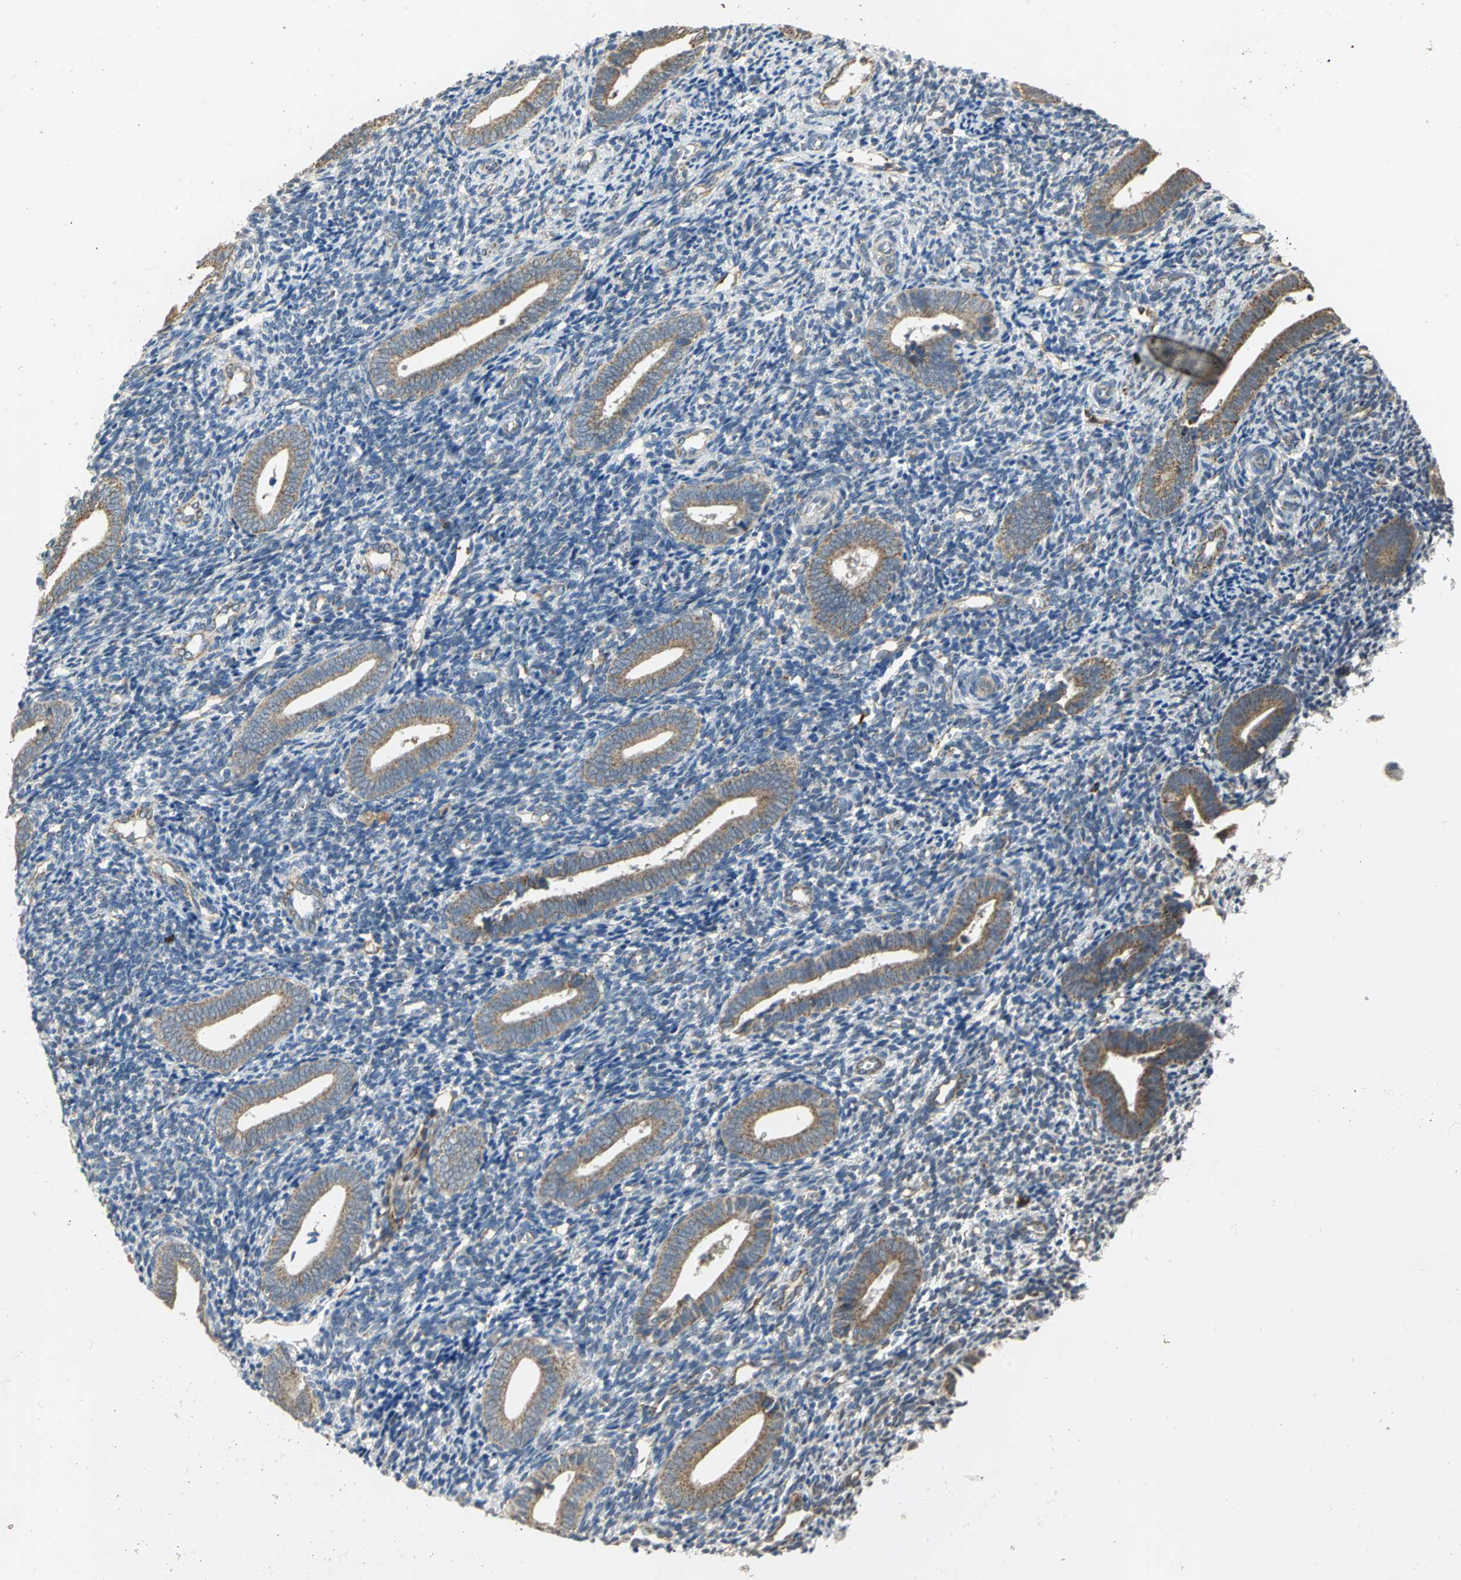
{"staining": {"intensity": "weak", "quantity": "25%-75%", "location": "cytoplasmic/membranous"}, "tissue": "endometrium", "cell_type": "Cells in endometrial stroma", "image_type": "normal", "snomed": [{"axis": "morphology", "description": "Normal tissue, NOS"}, {"axis": "topography", "description": "Uterus"}, {"axis": "topography", "description": "Endometrium"}], "caption": "A micrograph of human endometrium stained for a protein shows weak cytoplasmic/membranous brown staining in cells in endometrial stroma.", "gene": "NDUFB5", "patient": {"sex": "female", "age": 33}}